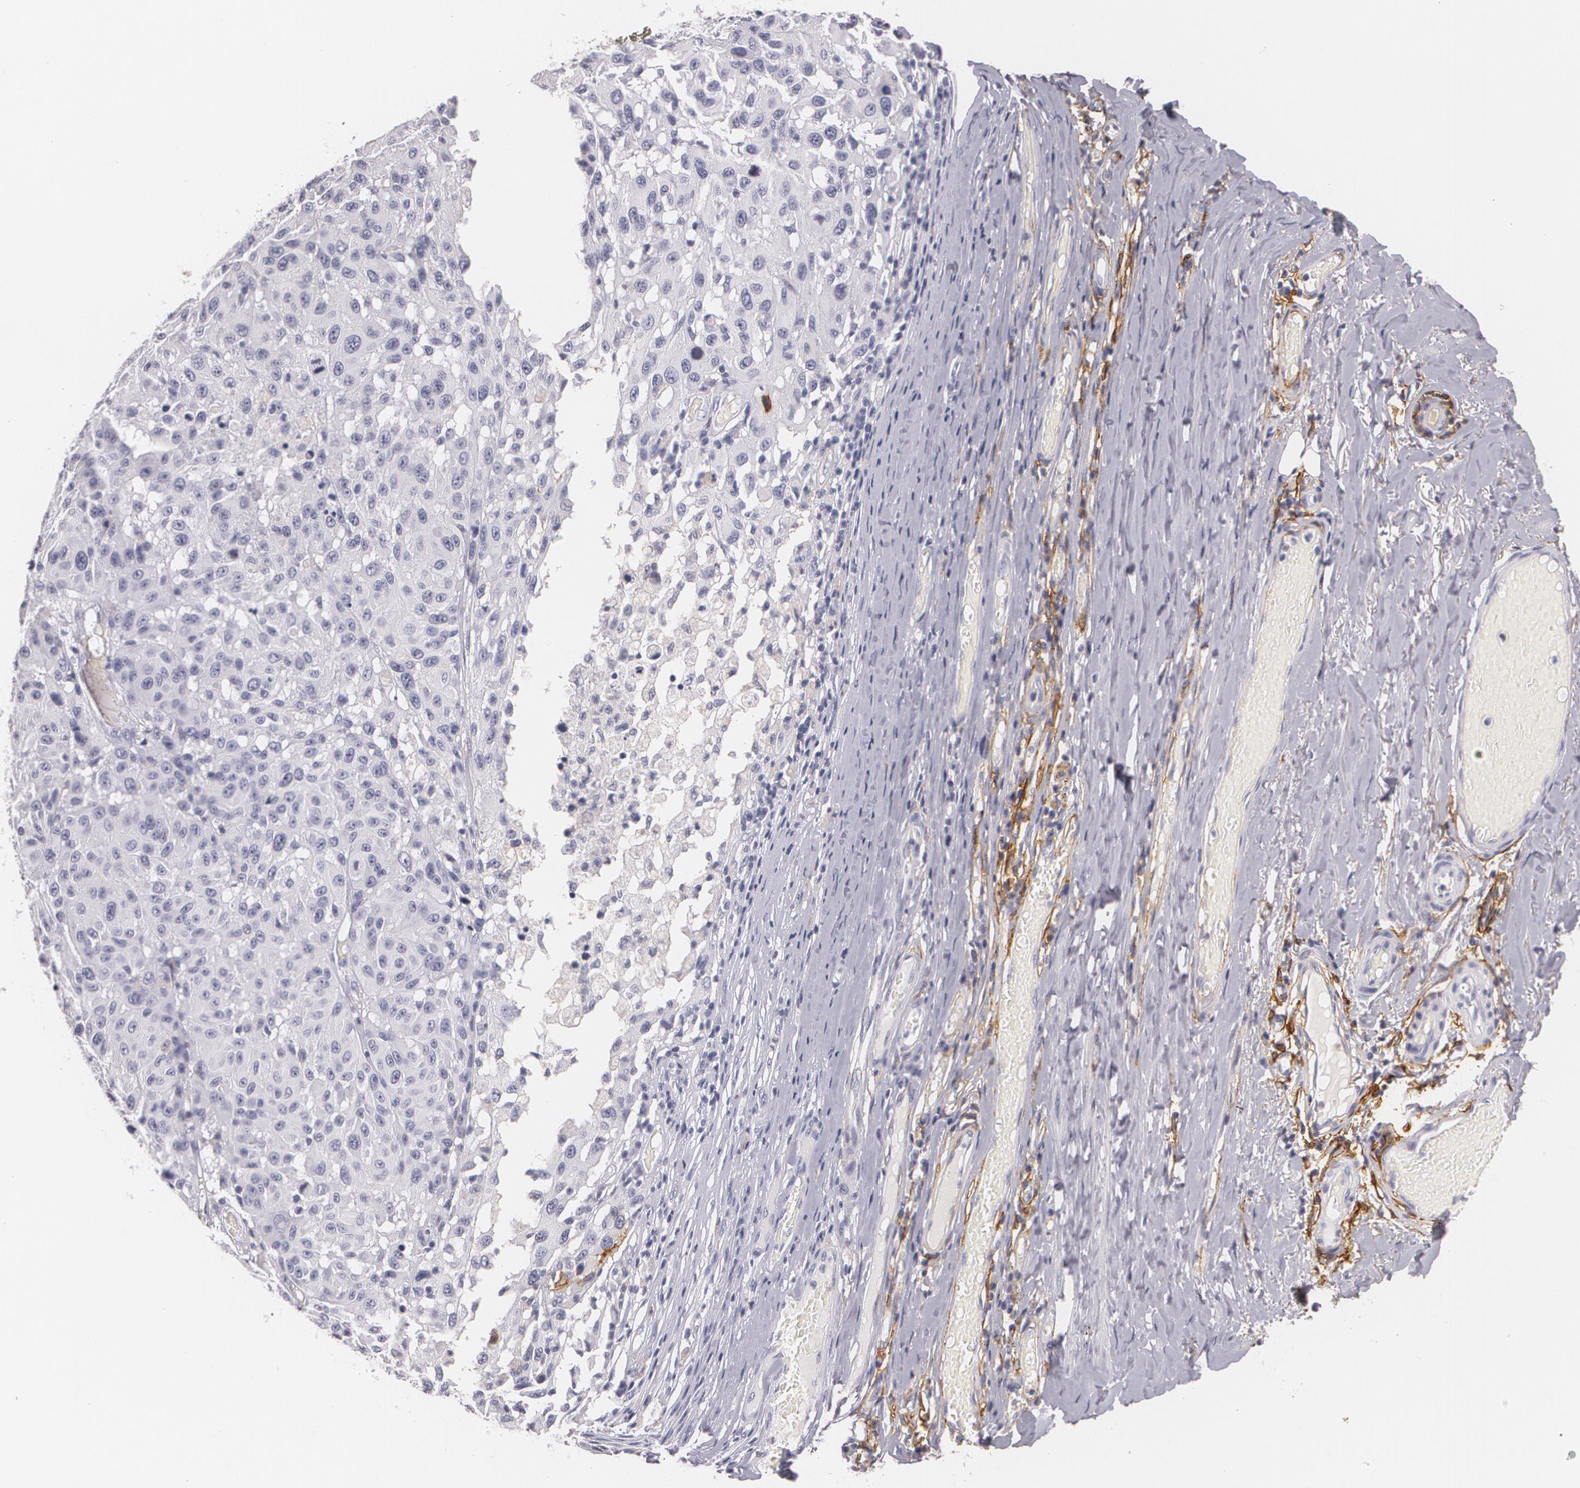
{"staining": {"intensity": "negative", "quantity": "none", "location": "none"}, "tissue": "melanoma", "cell_type": "Tumor cells", "image_type": "cancer", "snomed": [{"axis": "morphology", "description": "Malignant melanoma, NOS"}, {"axis": "topography", "description": "Skin"}], "caption": "Tumor cells are negative for protein expression in human melanoma.", "gene": "NGFR", "patient": {"sex": "female", "age": 77}}